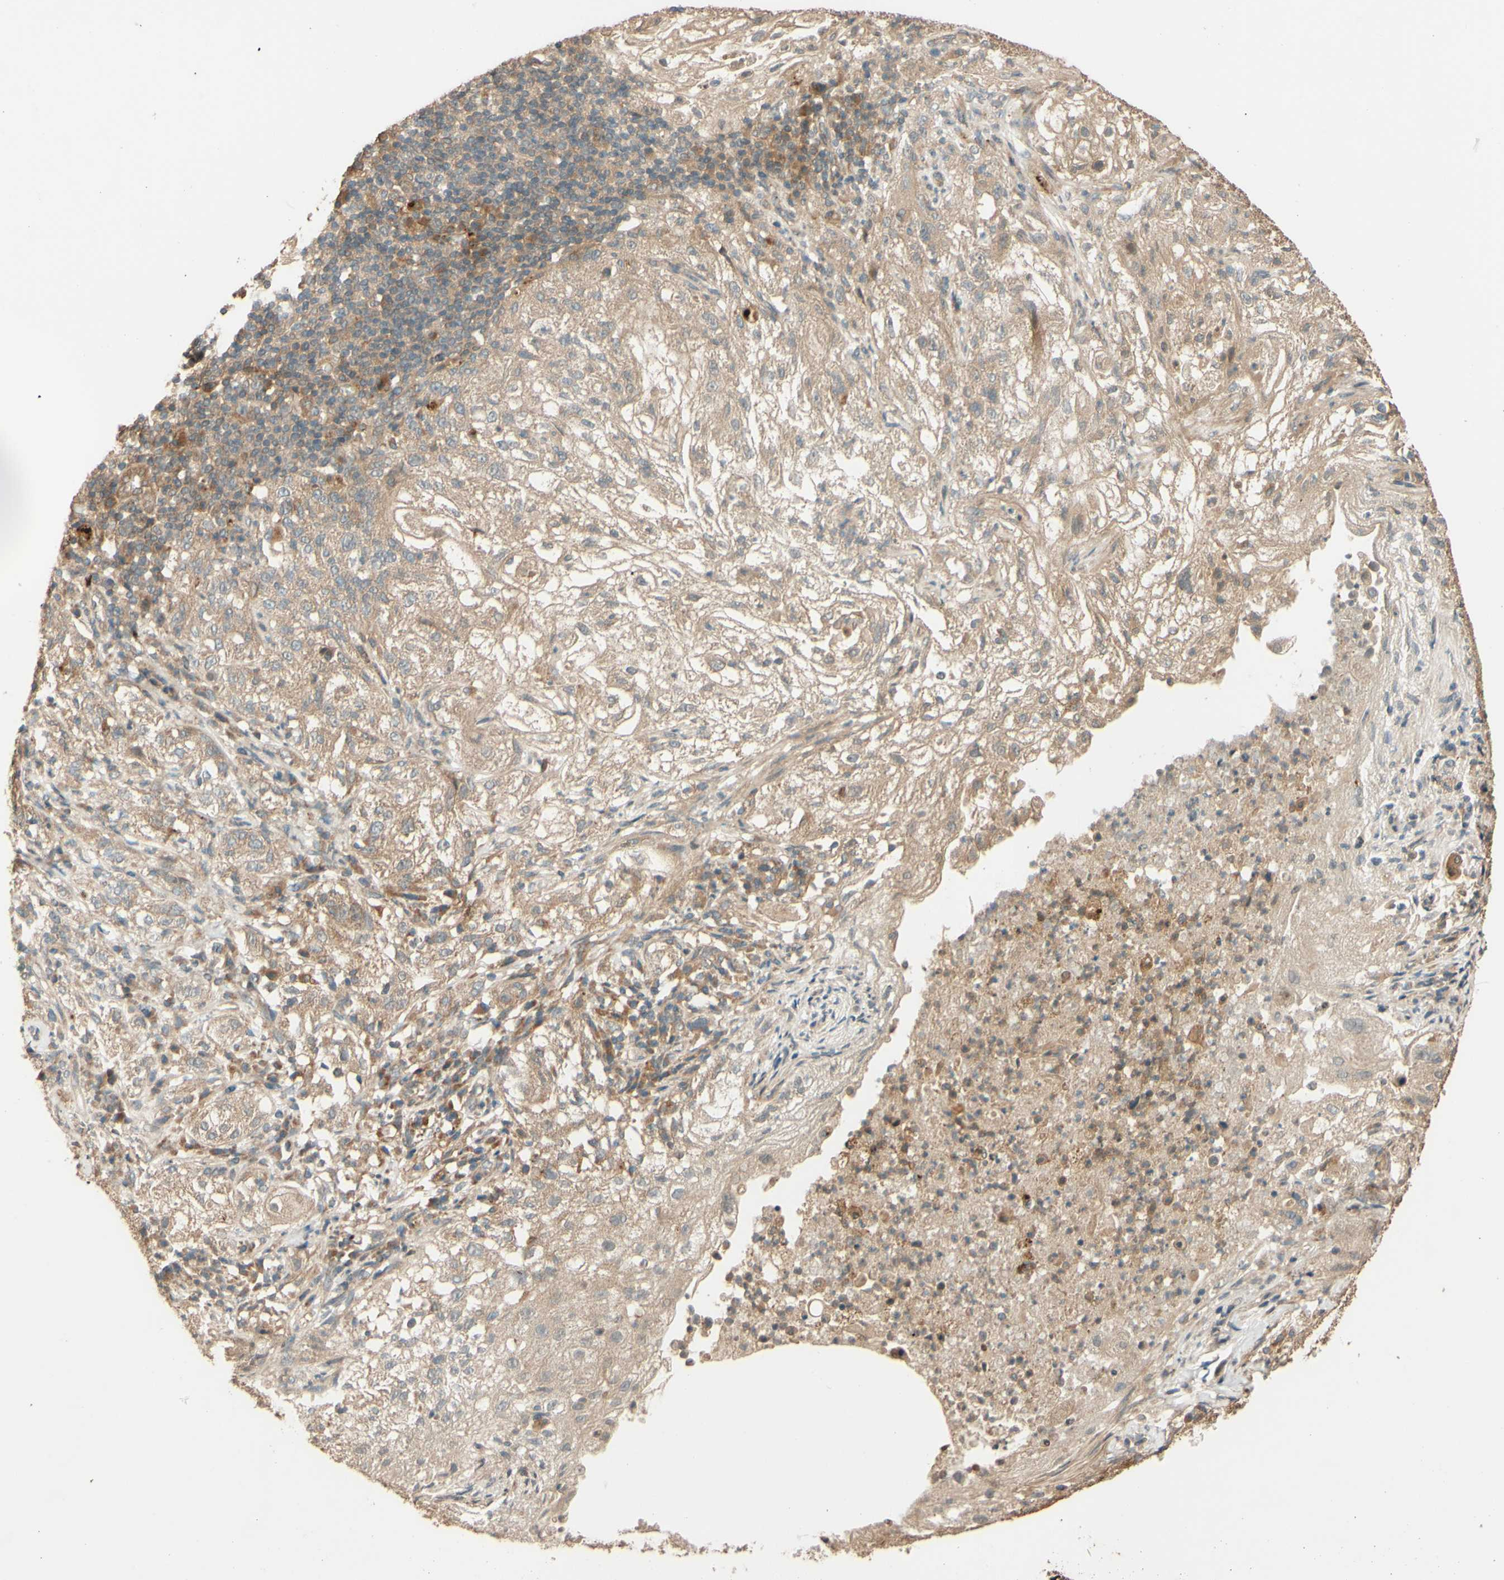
{"staining": {"intensity": "weak", "quantity": ">75%", "location": "cytoplasmic/membranous"}, "tissue": "lung cancer", "cell_type": "Tumor cells", "image_type": "cancer", "snomed": [{"axis": "morphology", "description": "Inflammation, NOS"}, {"axis": "morphology", "description": "Squamous cell carcinoma, NOS"}, {"axis": "topography", "description": "Lymph node"}, {"axis": "topography", "description": "Soft tissue"}, {"axis": "topography", "description": "Lung"}], "caption": "Squamous cell carcinoma (lung) was stained to show a protein in brown. There is low levels of weak cytoplasmic/membranous positivity in approximately >75% of tumor cells.", "gene": "RNF19A", "patient": {"sex": "male", "age": 66}}